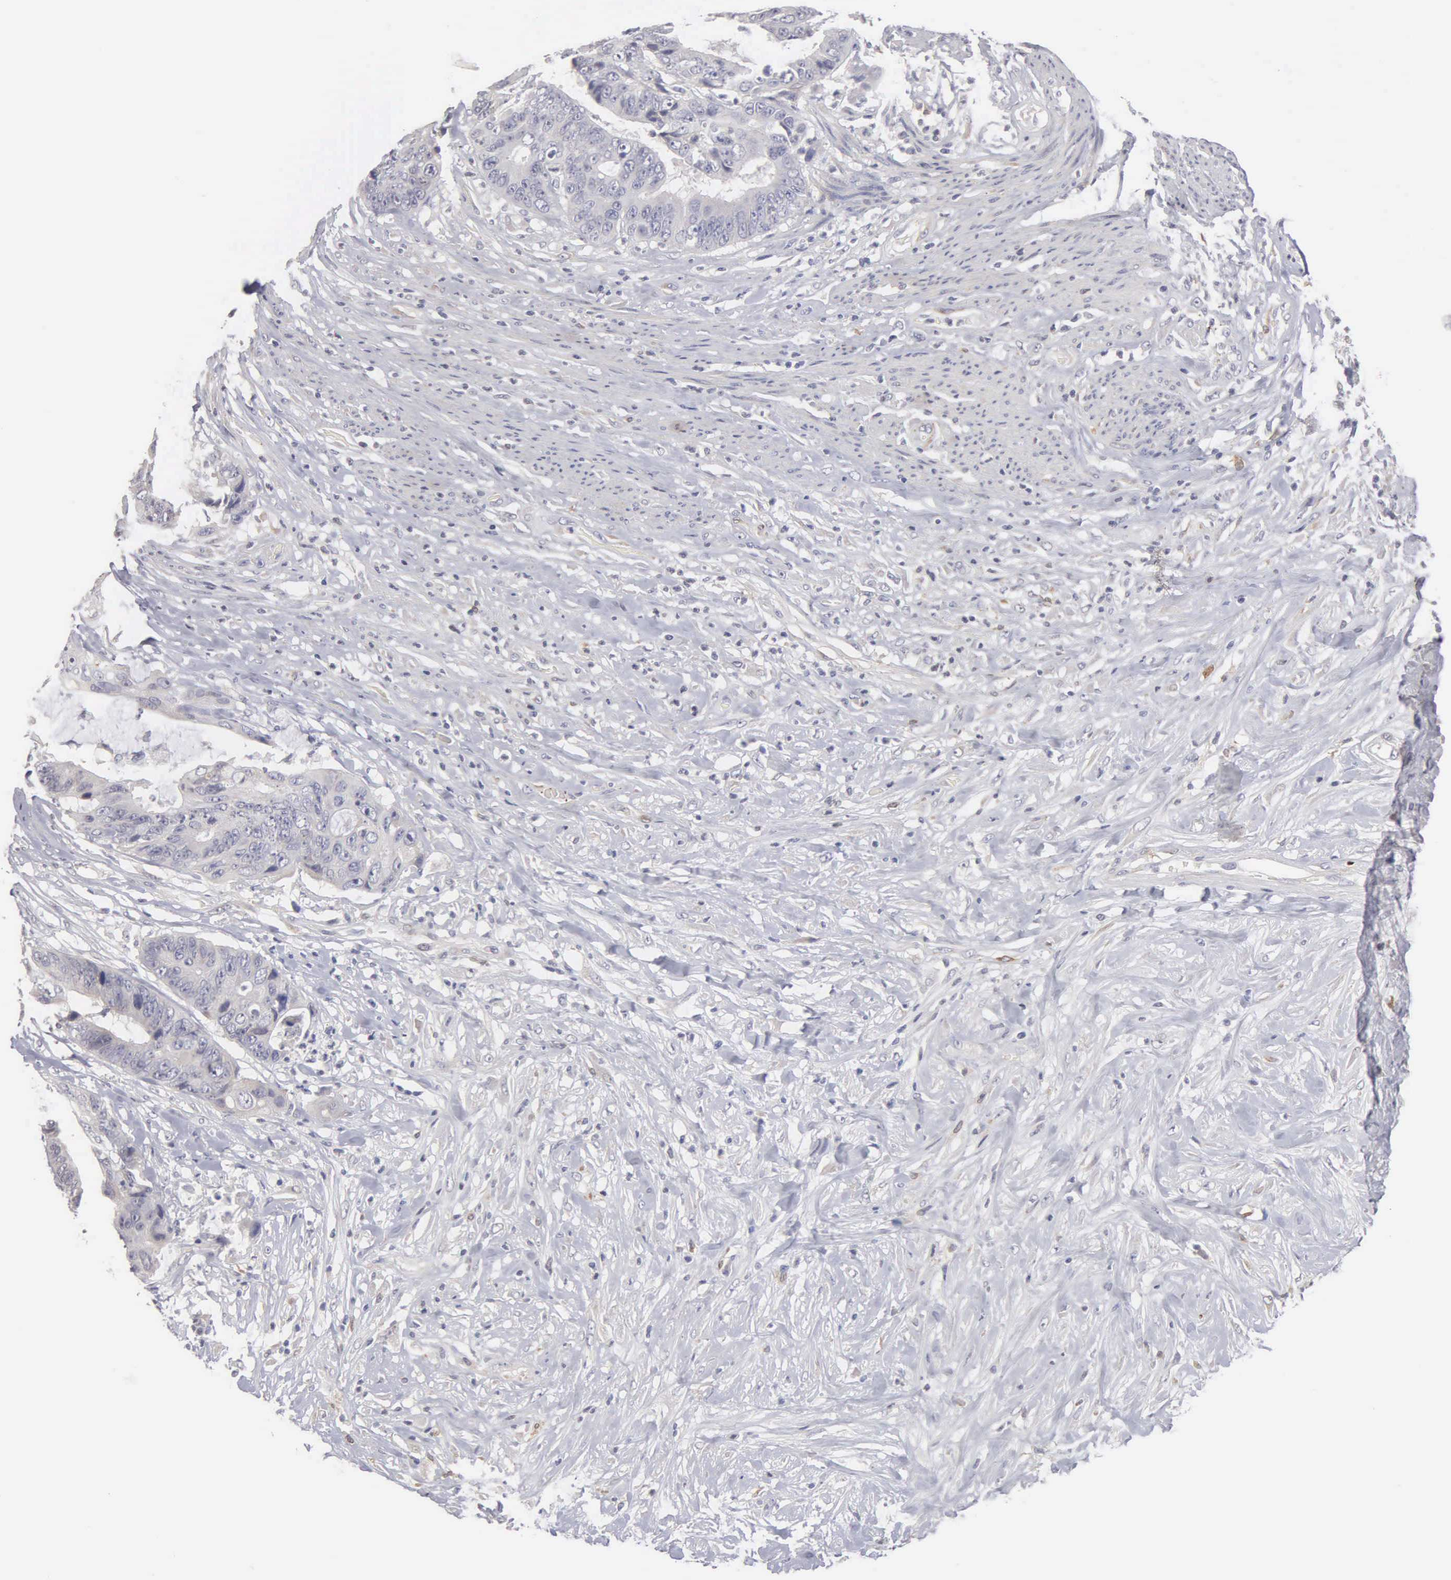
{"staining": {"intensity": "negative", "quantity": "none", "location": "none"}, "tissue": "colorectal cancer", "cell_type": "Tumor cells", "image_type": "cancer", "snomed": [{"axis": "morphology", "description": "Adenocarcinoma, NOS"}, {"axis": "topography", "description": "Rectum"}], "caption": "Colorectal adenocarcinoma stained for a protein using IHC exhibits no staining tumor cells.", "gene": "LIN52", "patient": {"sex": "female", "age": 65}}